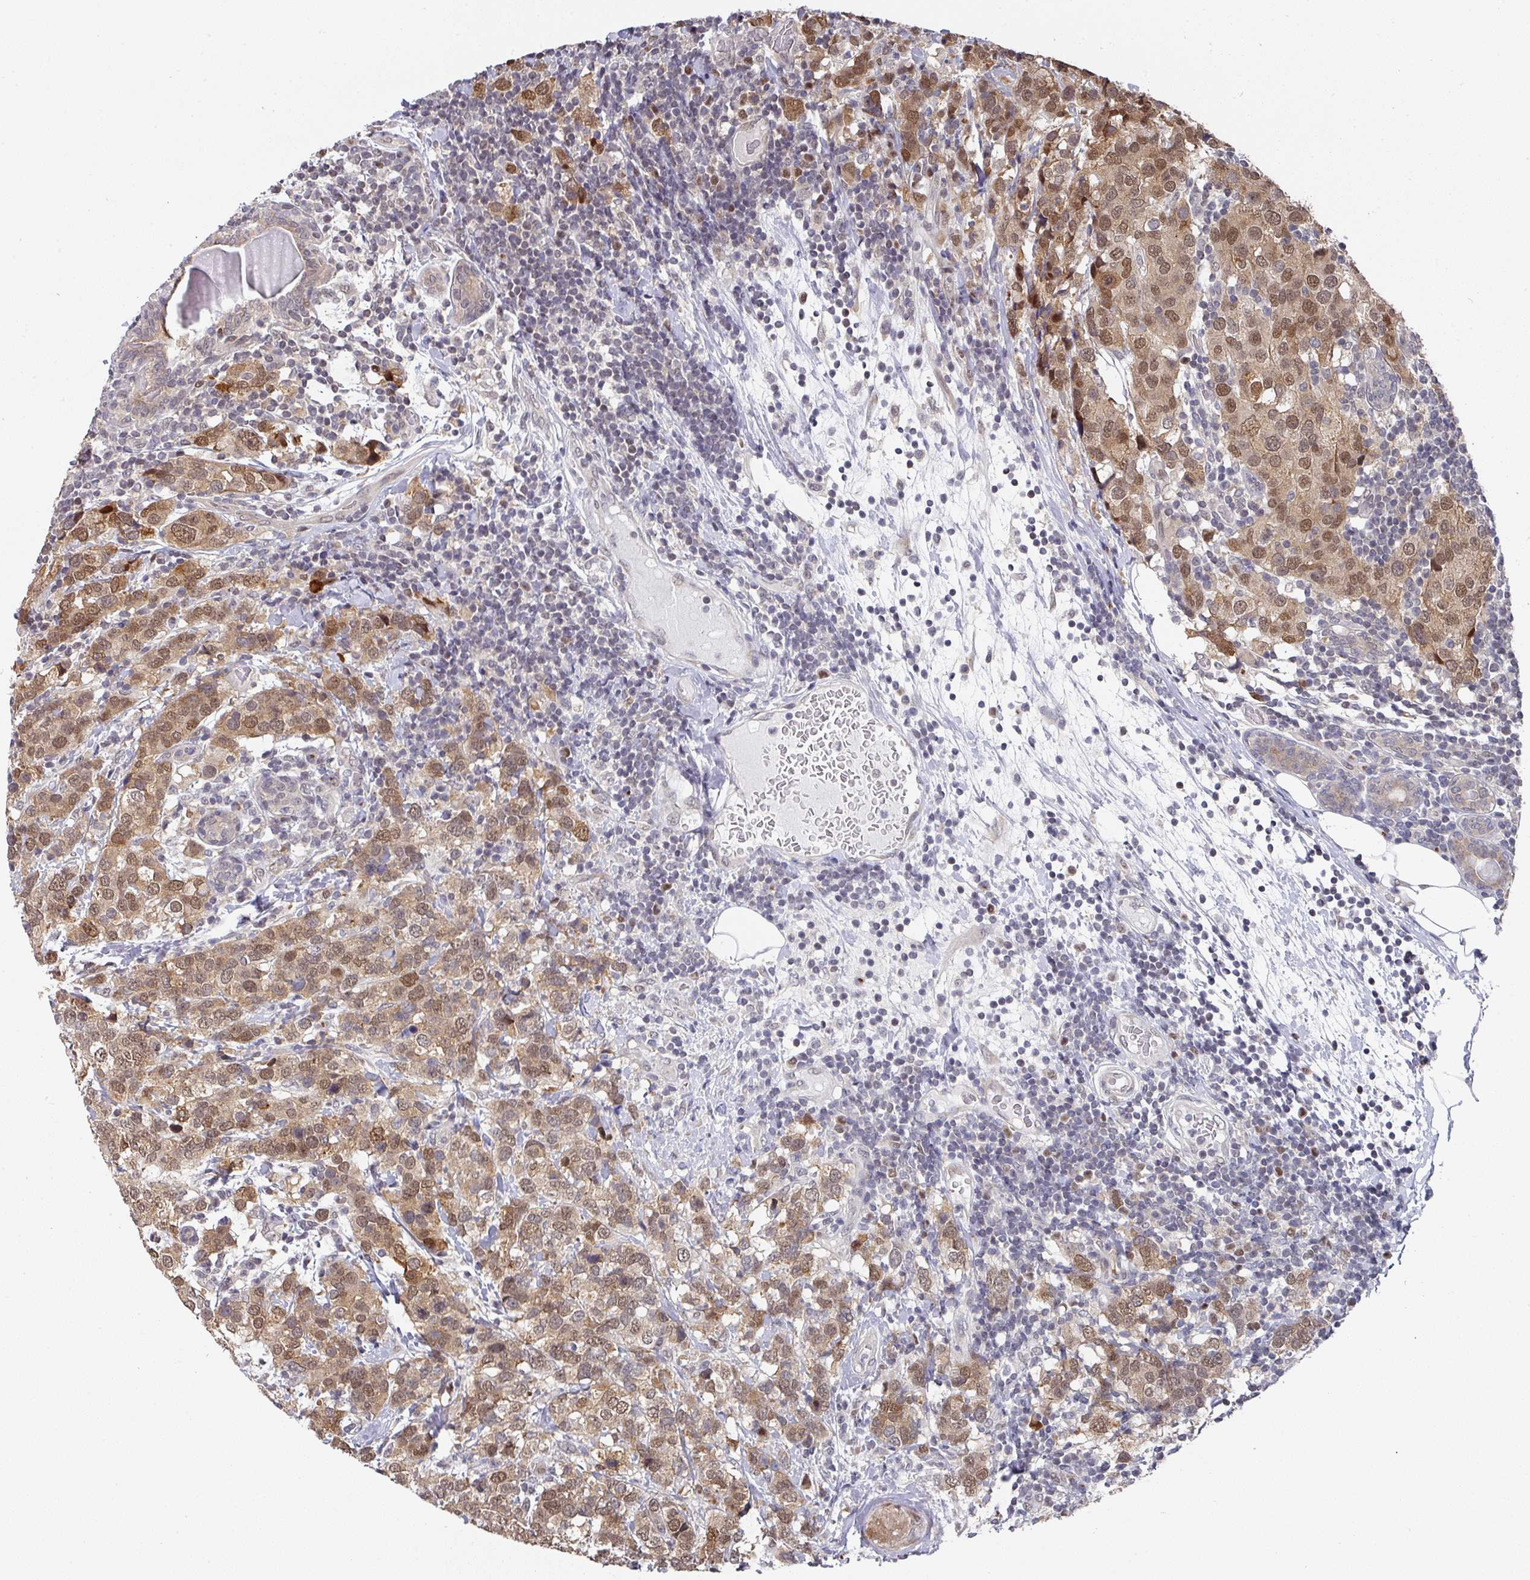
{"staining": {"intensity": "moderate", "quantity": ">75%", "location": "cytoplasmic/membranous,nuclear"}, "tissue": "breast cancer", "cell_type": "Tumor cells", "image_type": "cancer", "snomed": [{"axis": "morphology", "description": "Lobular carcinoma"}, {"axis": "topography", "description": "Breast"}], "caption": "Breast cancer tissue demonstrates moderate cytoplasmic/membranous and nuclear positivity in about >75% of tumor cells, visualized by immunohistochemistry.", "gene": "C18orf25", "patient": {"sex": "female", "age": 59}}